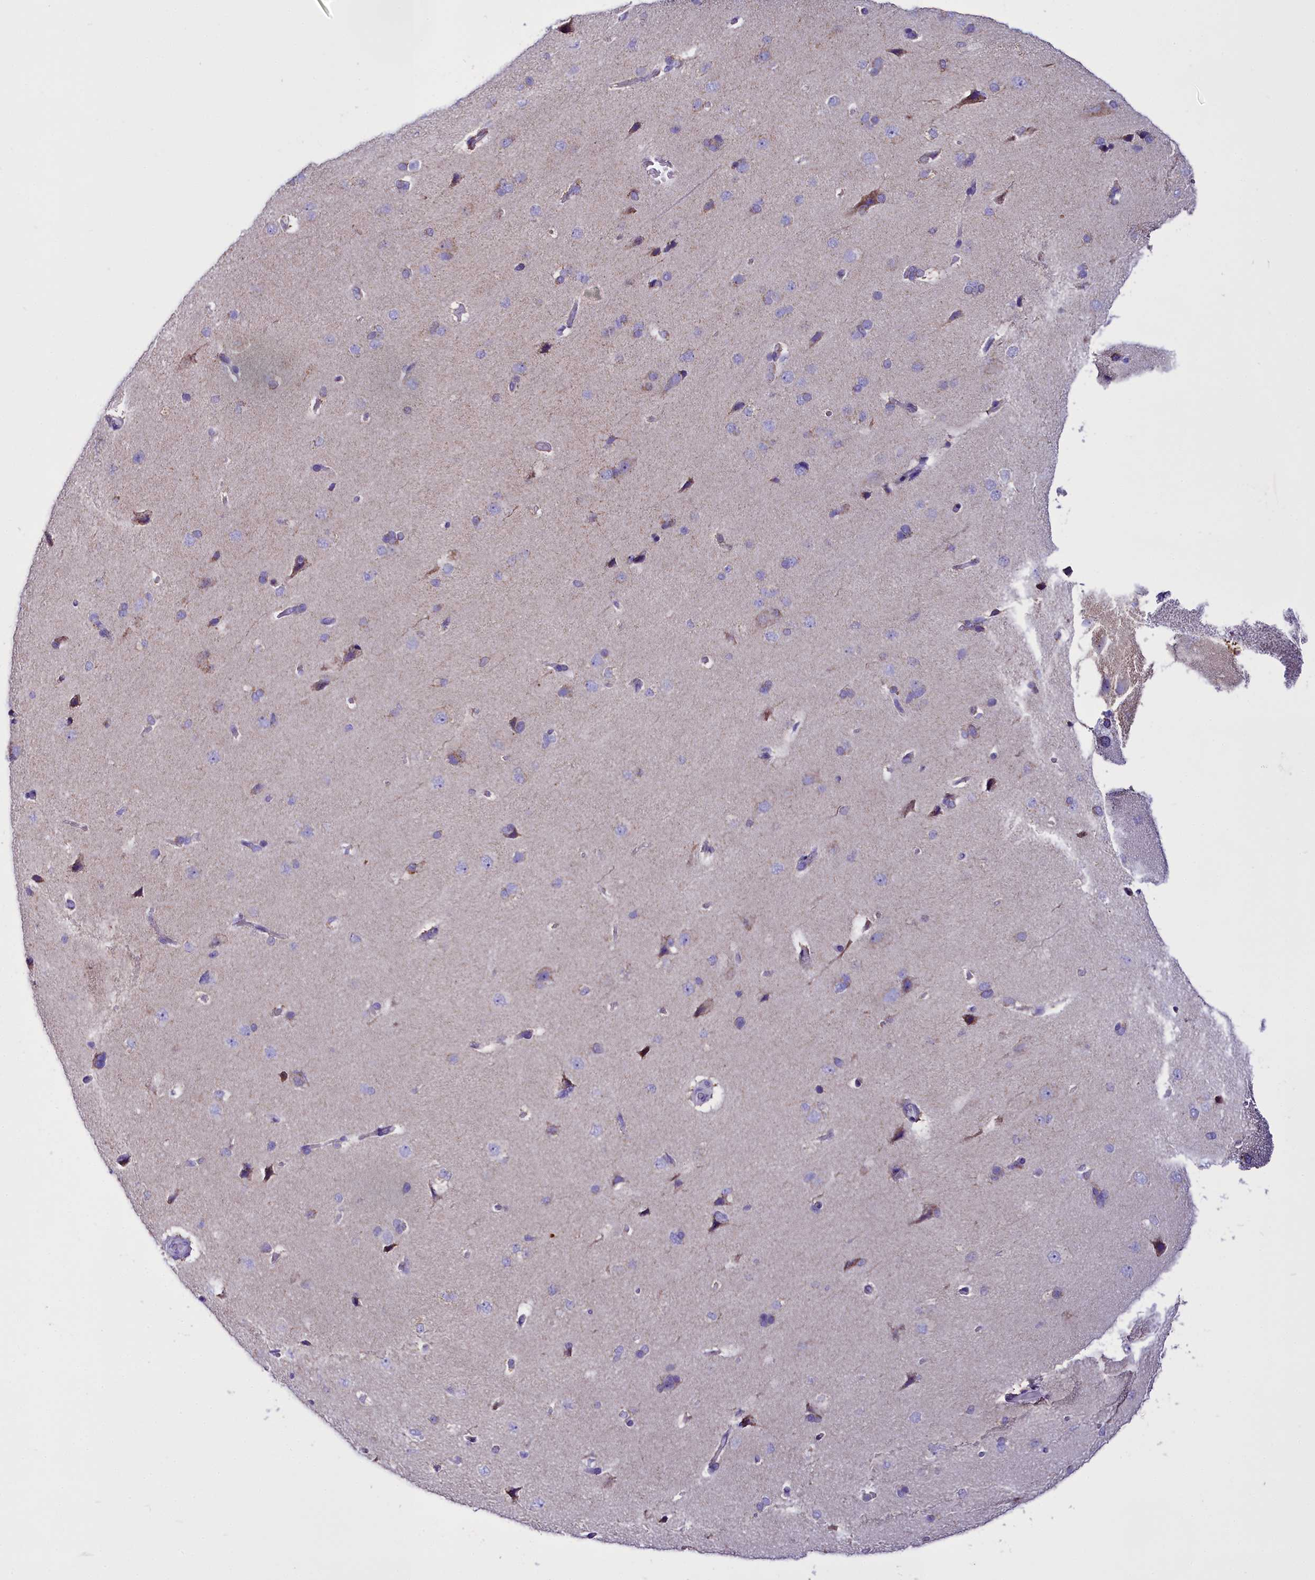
{"staining": {"intensity": "negative", "quantity": "none", "location": "none"}, "tissue": "cerebral cortex", "cell_type": "Endothelial cells", "image_type": "normal", "snomed": [{"axis": "morphology", "description": "Normal tissue, NOS"}, {"axis": "topography", "description": "Cerebral cortex"}], "caption": "Immunohistochemical staining of unremarkable human cerebral cortex displays no significant positivity in endothelial cells.", "gene": "WDFY3", "patient": {"sex": "male", "age": 62}}